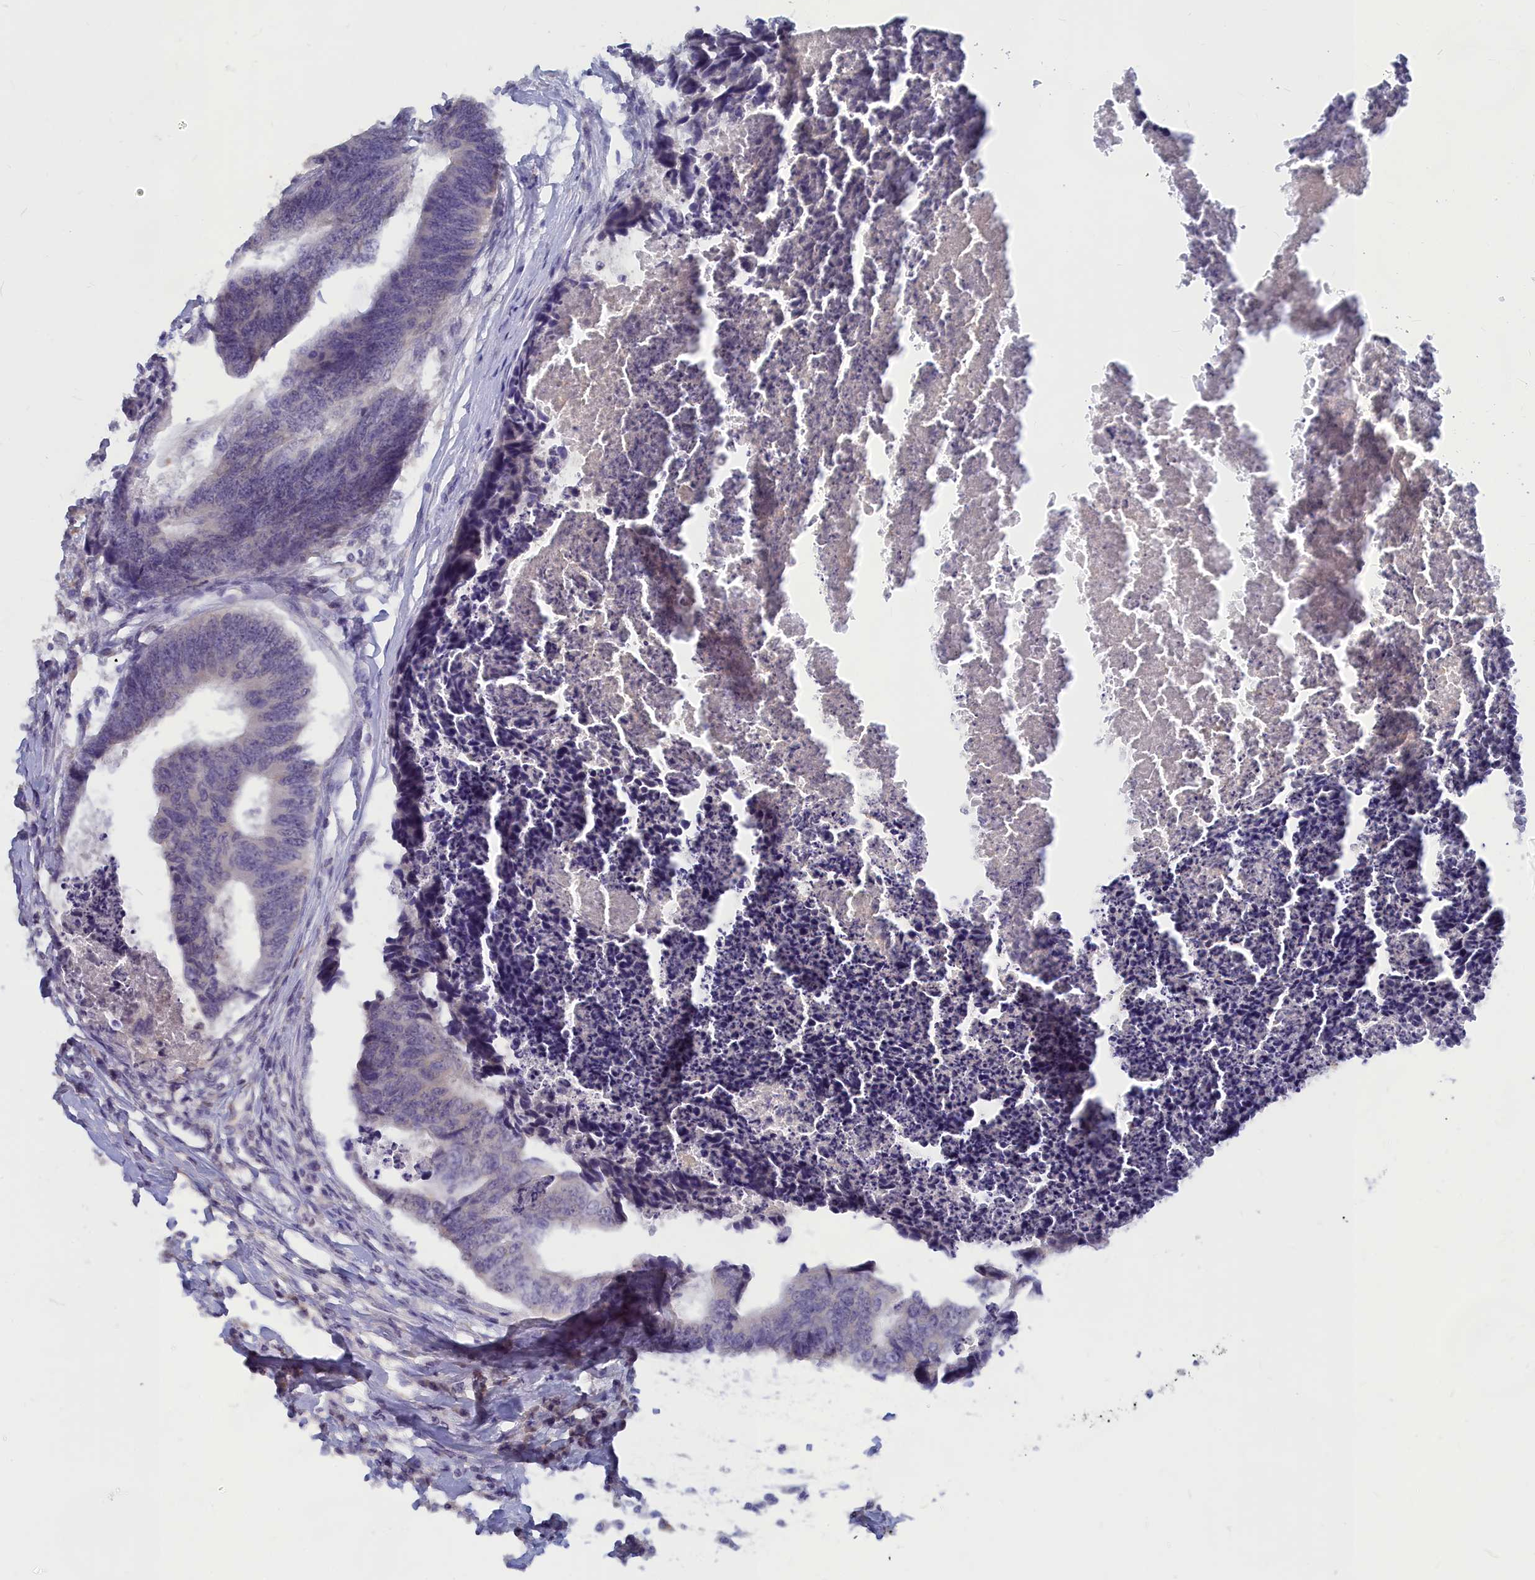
{"staining": {"intensity": "negative", "quantity": "none", "location": "none"}, "tissue": "colorectal cancer", "cell_type": "Tumor cells", "image_type": "cancer", "snomed": [{"axis": "morphology", "description": "Adenocarcinoma, NOS"}, {"axis": "topography", "description": "Rectum"}], "caption": "Tumor cells show no significant protein expression in colorectal cancer.", "gene": "LRIF1", "patient": {"sex": "male", "age": 84}}